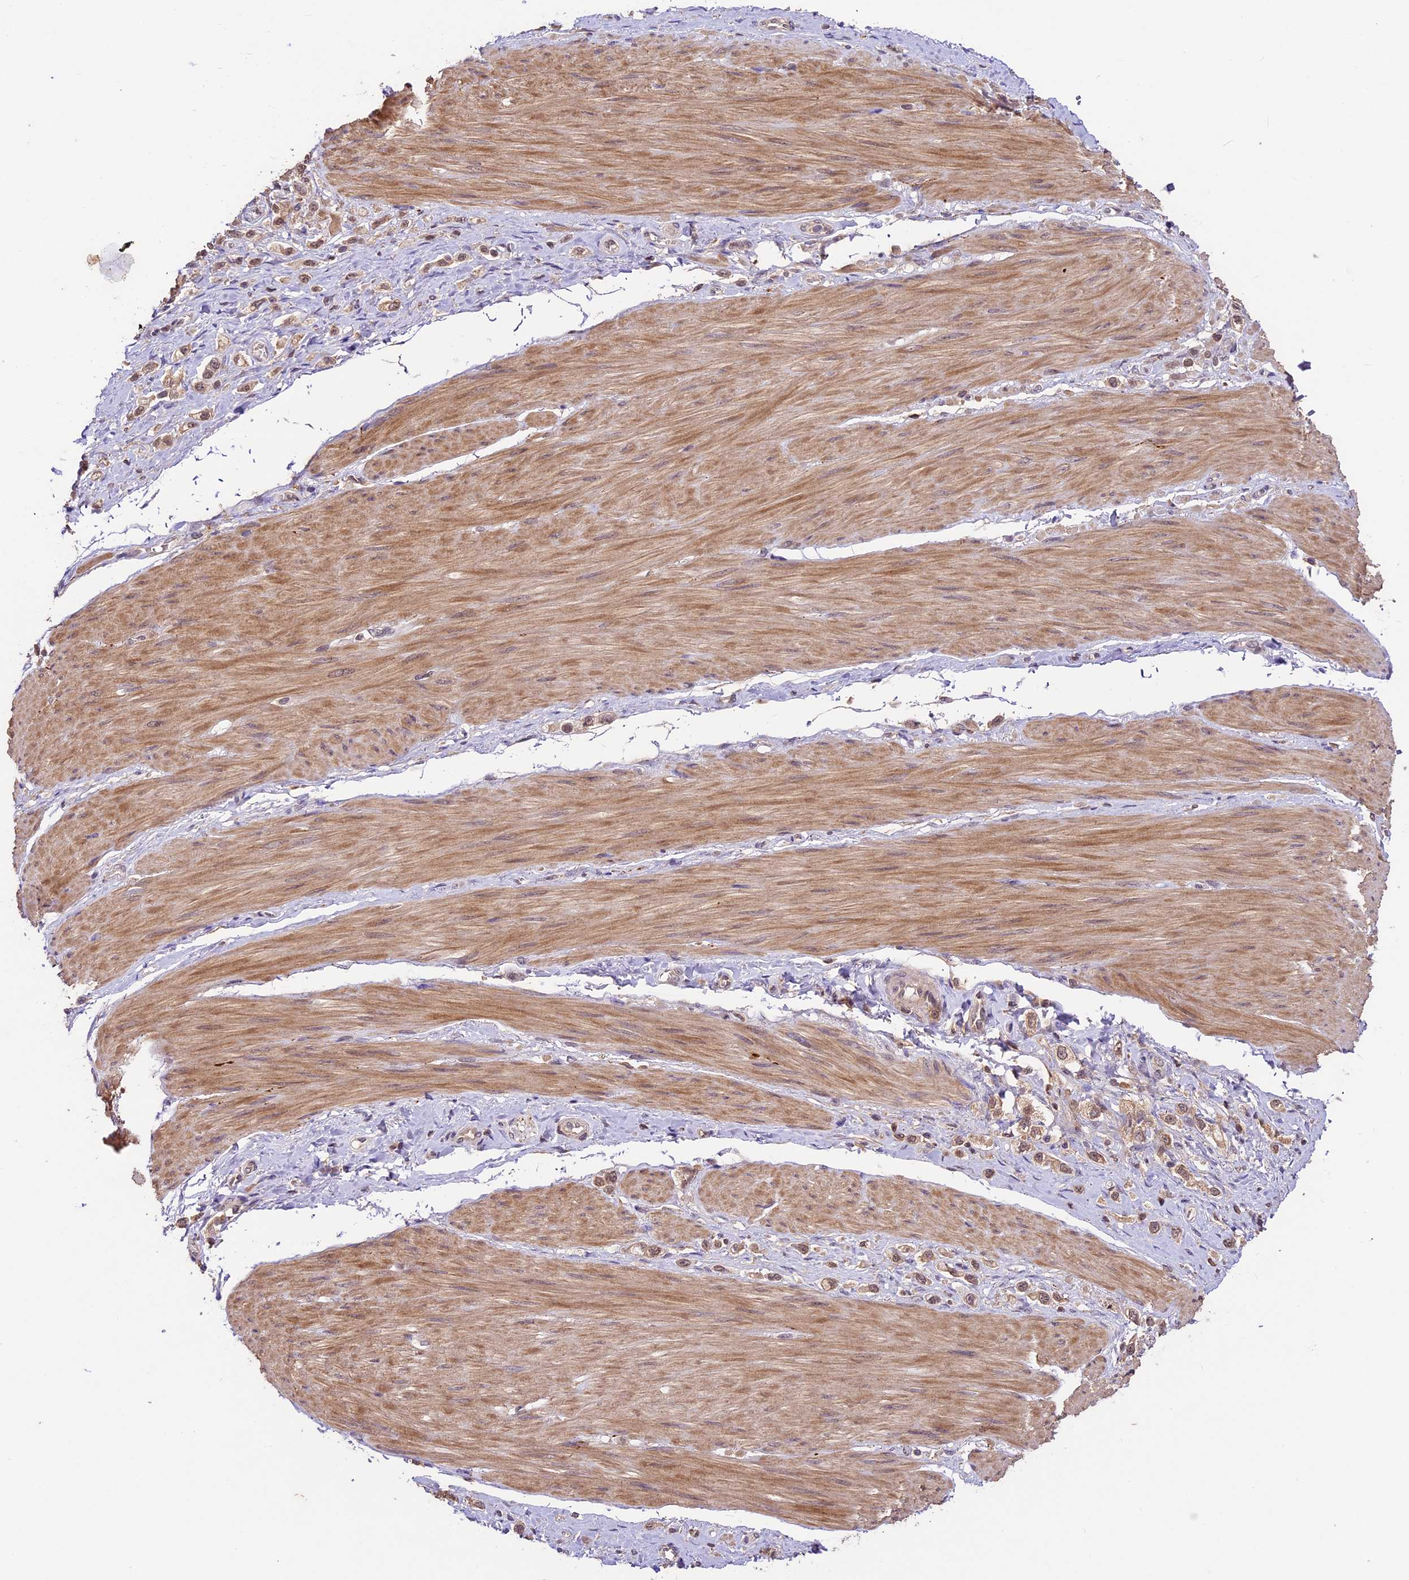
{"staining": {"intensity": "weak", "quantity": ">75%", "location": "cytoplasmic/membranous,nuclear"}, "tissue": "stomach cancer", "cell_type": "Tumor cells", "image_type": "cancer", "snomed": [{"axis": "morphology", "description": "Adenocarcinoma, NOS"}, {"axis": "topography", "description": "Stomach"}], "caption": "Human stomach adenocarcinoma stained with a brown dye reveals weak cytoplasmic/membranous and nuclear positive staining in about >75% of tumor cells.", "gene": "ATP10A", "patient": {"sex": "female", "age": 65}}